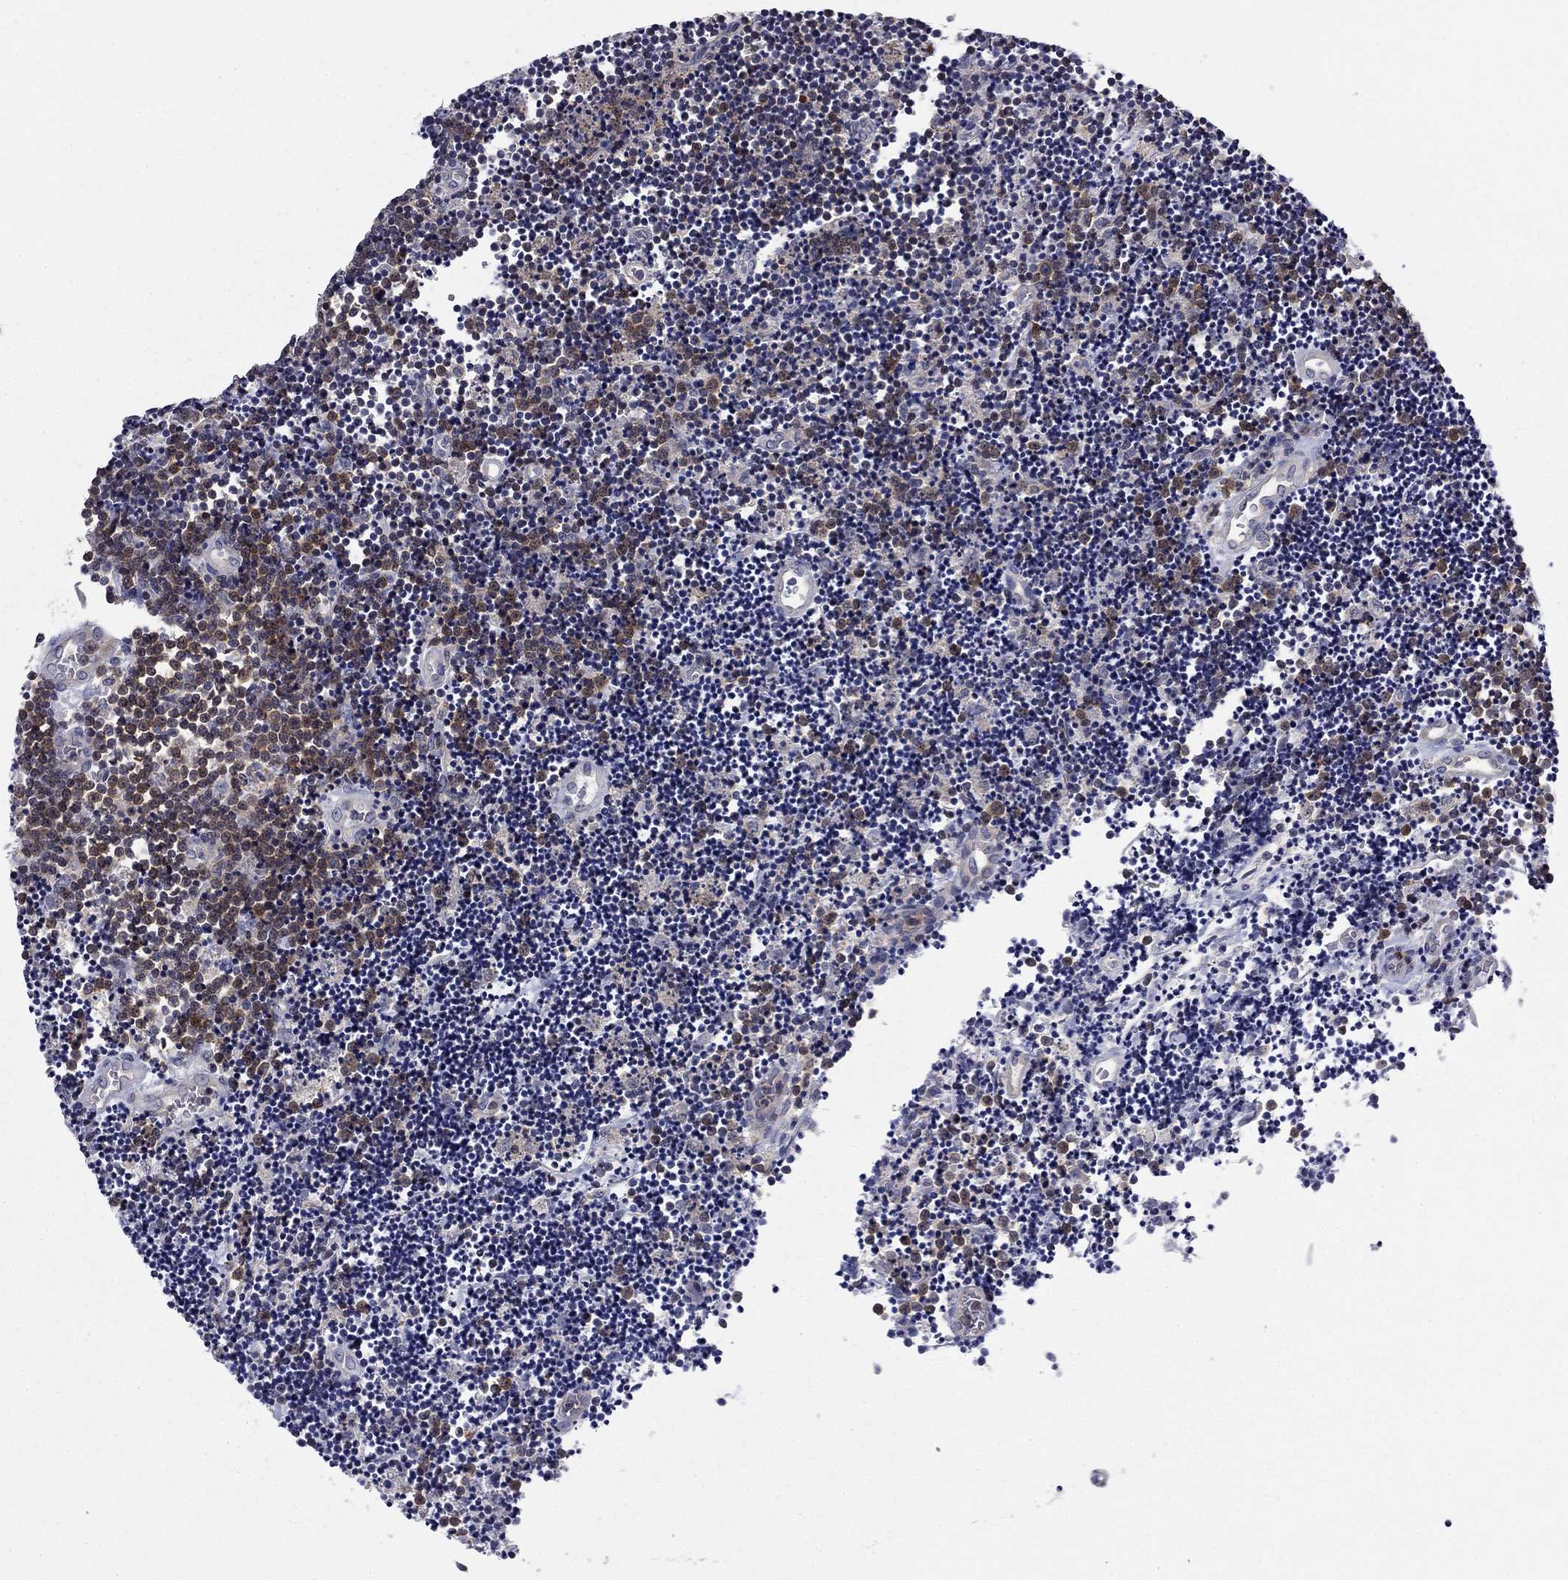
{"staining": {"intensity": "moderate", "quantity": "<25%", "location": "cytoplasmic/membranous"}, "tissue": "lymphoma", "cell_type": "Tumor cells", "image_type": "cancer", "snomed": [{"axis": "morphology", "description": "Malignant lymphoma, non-Hodgkin's type, Low grade"}, {"axis": "topography", "description": "Brain"}], "caption": "Lymphoma tissue demonstrates moderate cytoplasmic/membranous expression in about <25% of tumor cells", "gene": "POU2F2", "patient": {"sex": "female", "age": 66}}